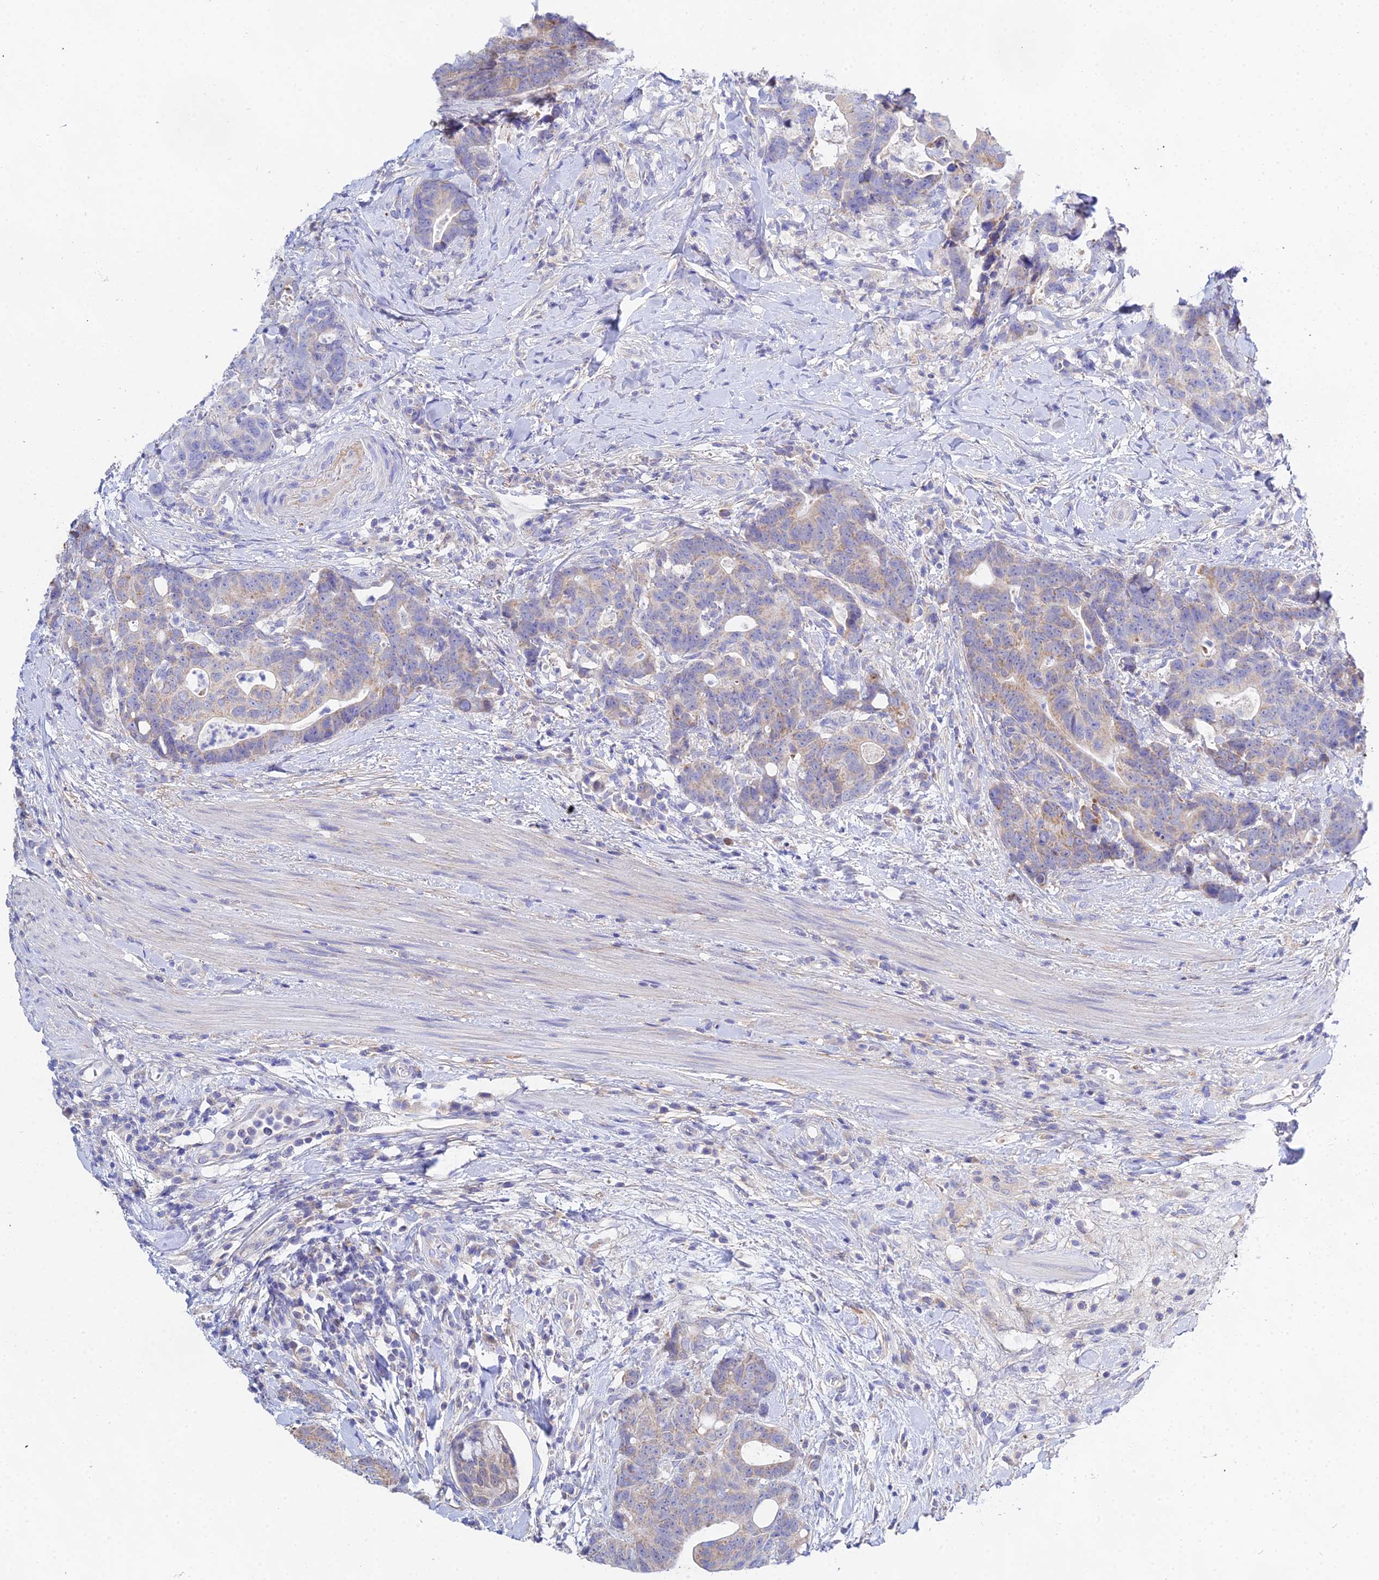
{"staining": {"intensity": "weak", "quantity": "<25%", "location": "cytoplasmic/membranous"}, "tissue": "colorectal cancer", "cell_type": "Tumor cells", "image_type": "cancer", "snomed": [{"axis": "morphology", "description": "Adenocarcinoma, NOS"}, {"axis": "topography", "description": "Colon"}], "caption": "This is an immunohistochemistry (IHC) photomicrograph of human colorectal cancer (adenocarcinoma). There is no staining in tumor cells.", "gene": "PPP2R2C", "patient": {"sex": "female", "age": 82}}